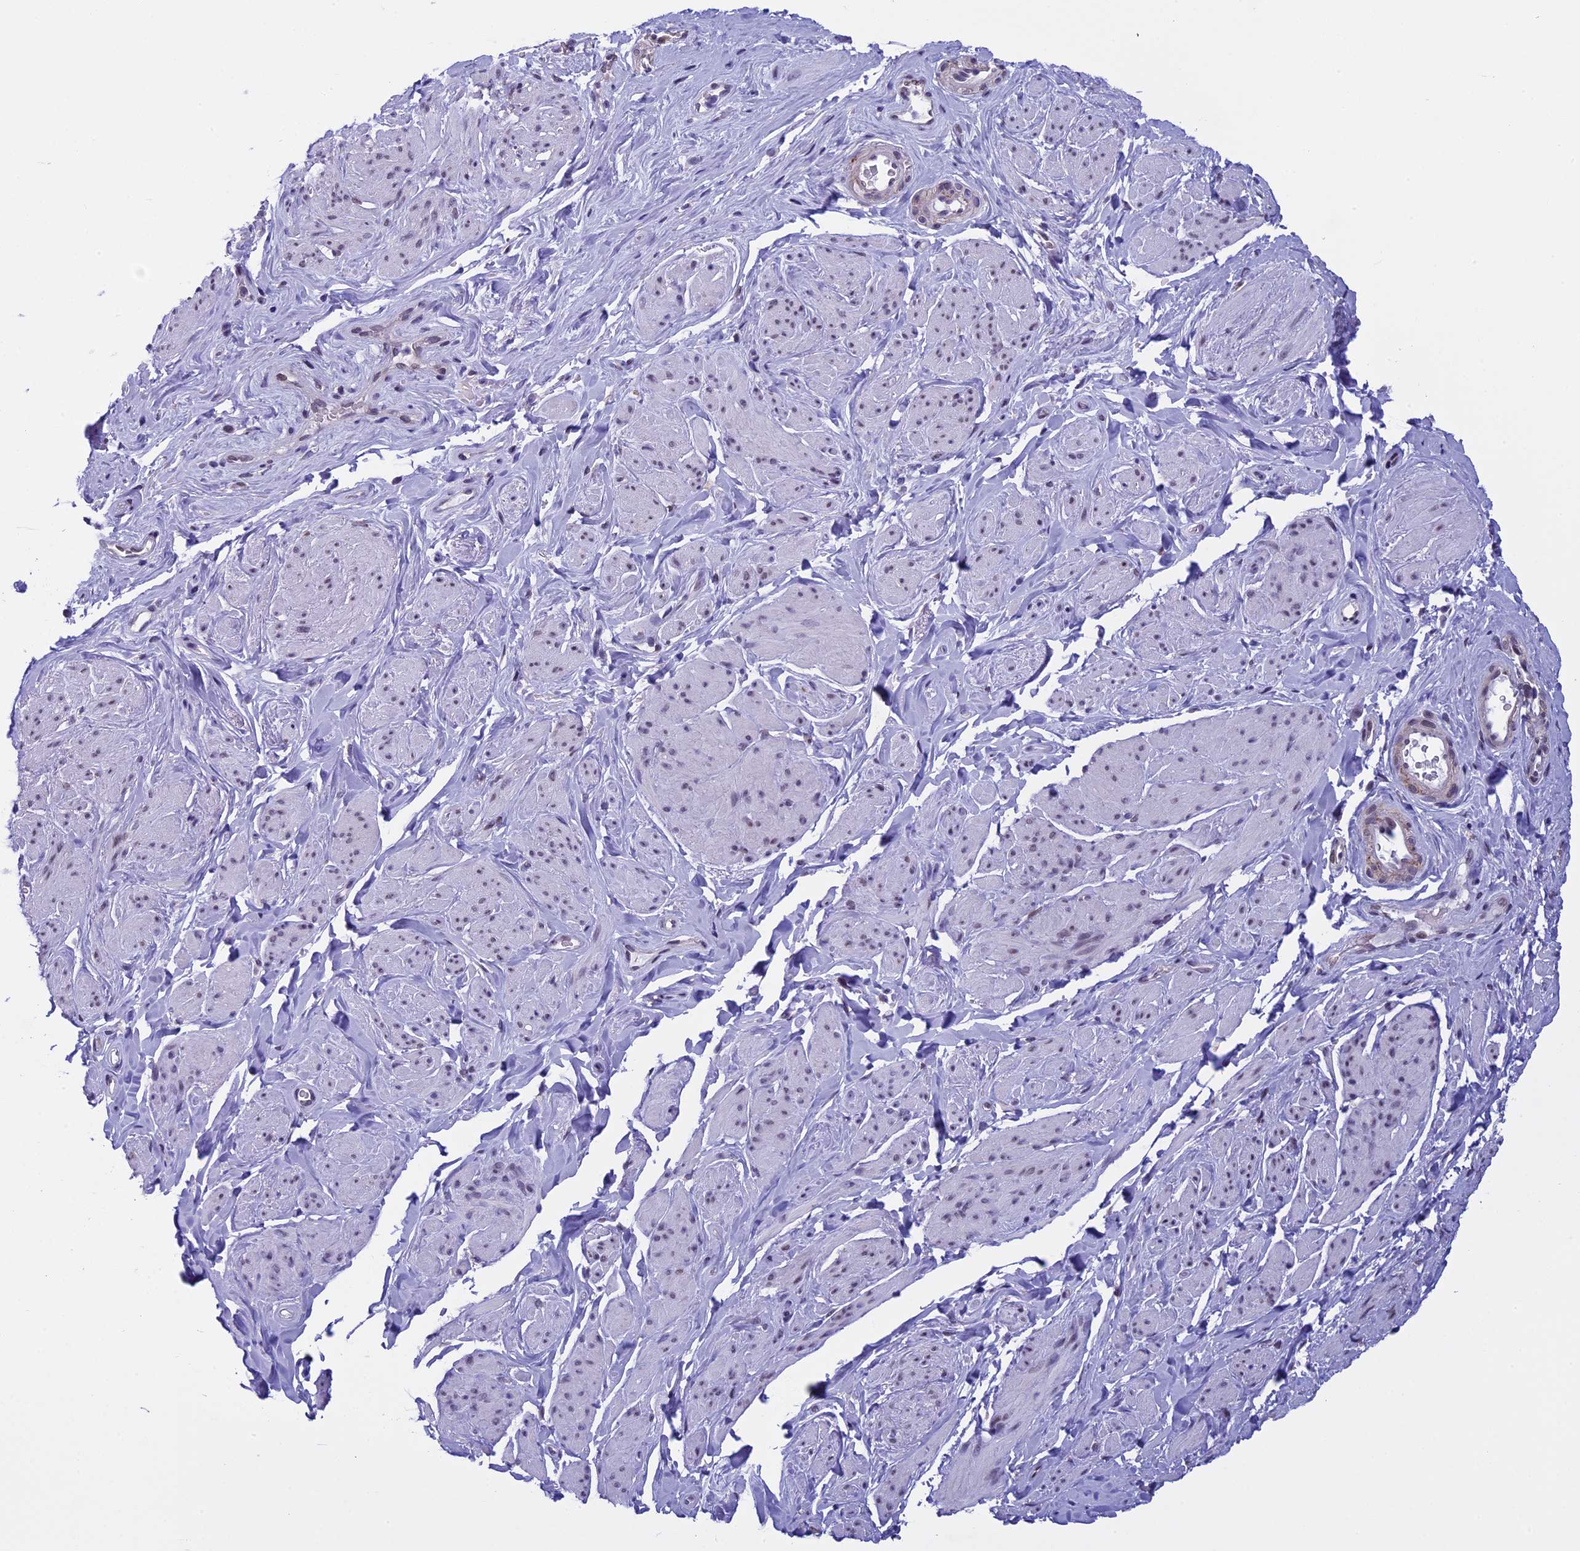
{"staining": {"intensity": "weak", "quantity": "<25%", "location": "nuclear"}, "tissue": "smooth muscle", "cell_type": "Smooth muscle cells", "image_type": "normal", "snomed": [{"axis": "morphology", "description": "Normal tissue, NOS"}, {"axis": "topography", "description": "Smooth muscle"}, {"axis": "topography", "description": "Peripheral nerve tissue"}], "caption": "IHC of unremarkable human smooth muscle shows no staining in smooth muscle cells.", "gene": "ZNF317", "patient": {"sex": "male", "age": 69}}